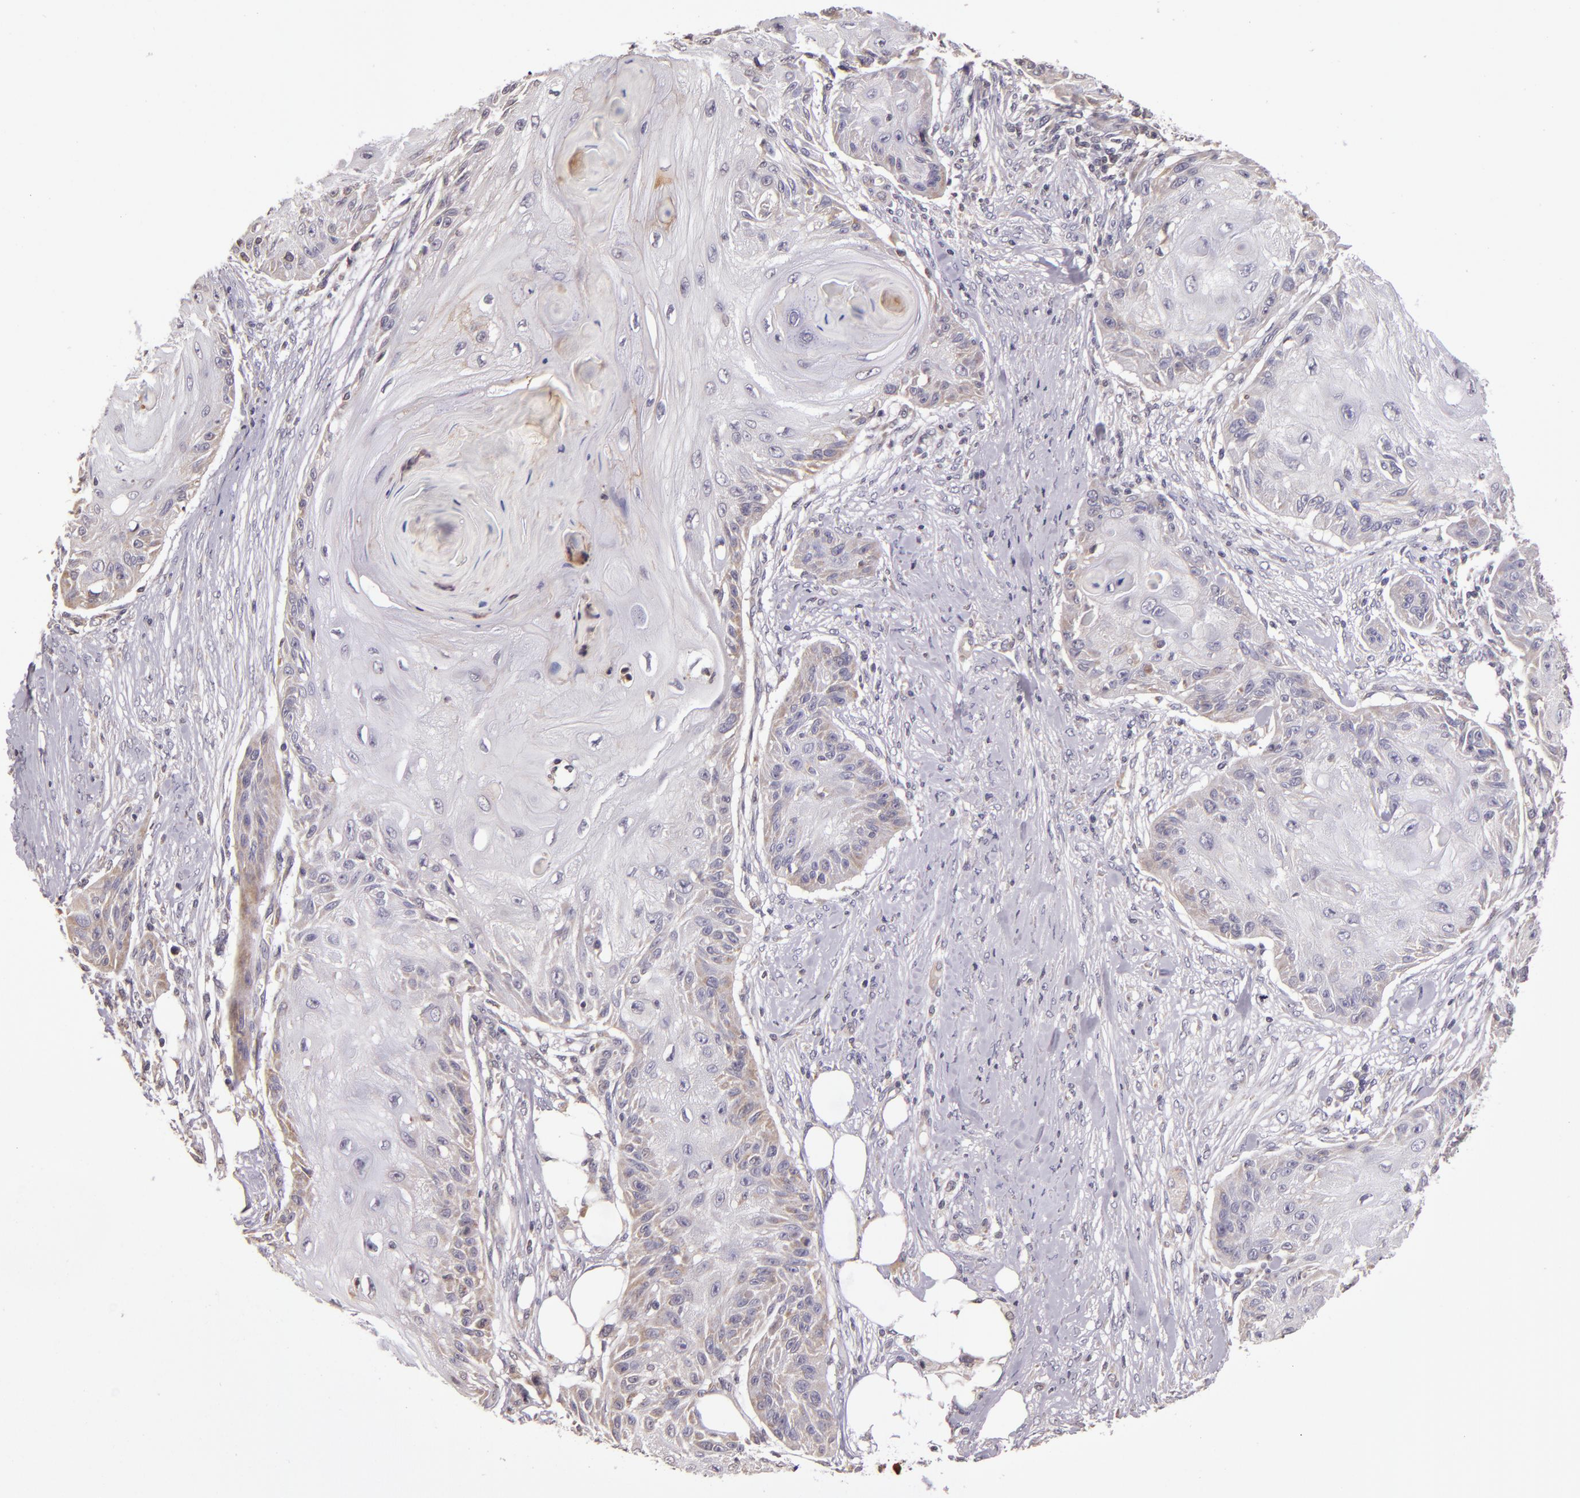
{"staining": {"intensity": "weak", "quantity": "<25%", "location": "cytoplasmic/membranous"}, "tissue": "skin cancer", "cell_type": "Tumor cells", "image_type": "cancer", "snomed": [{"axis": "morphology", "description": "Squamous cell carcinoma, NOS"}, {"axis": "topography", "description": "Skin"}], "caption": "Skin squamous cell carcinoma was stained to show a protein in brown. There is no significant expression in tumor cells.", "gene": "ABL1", "patient": {"sex": "female", "age": 88}}